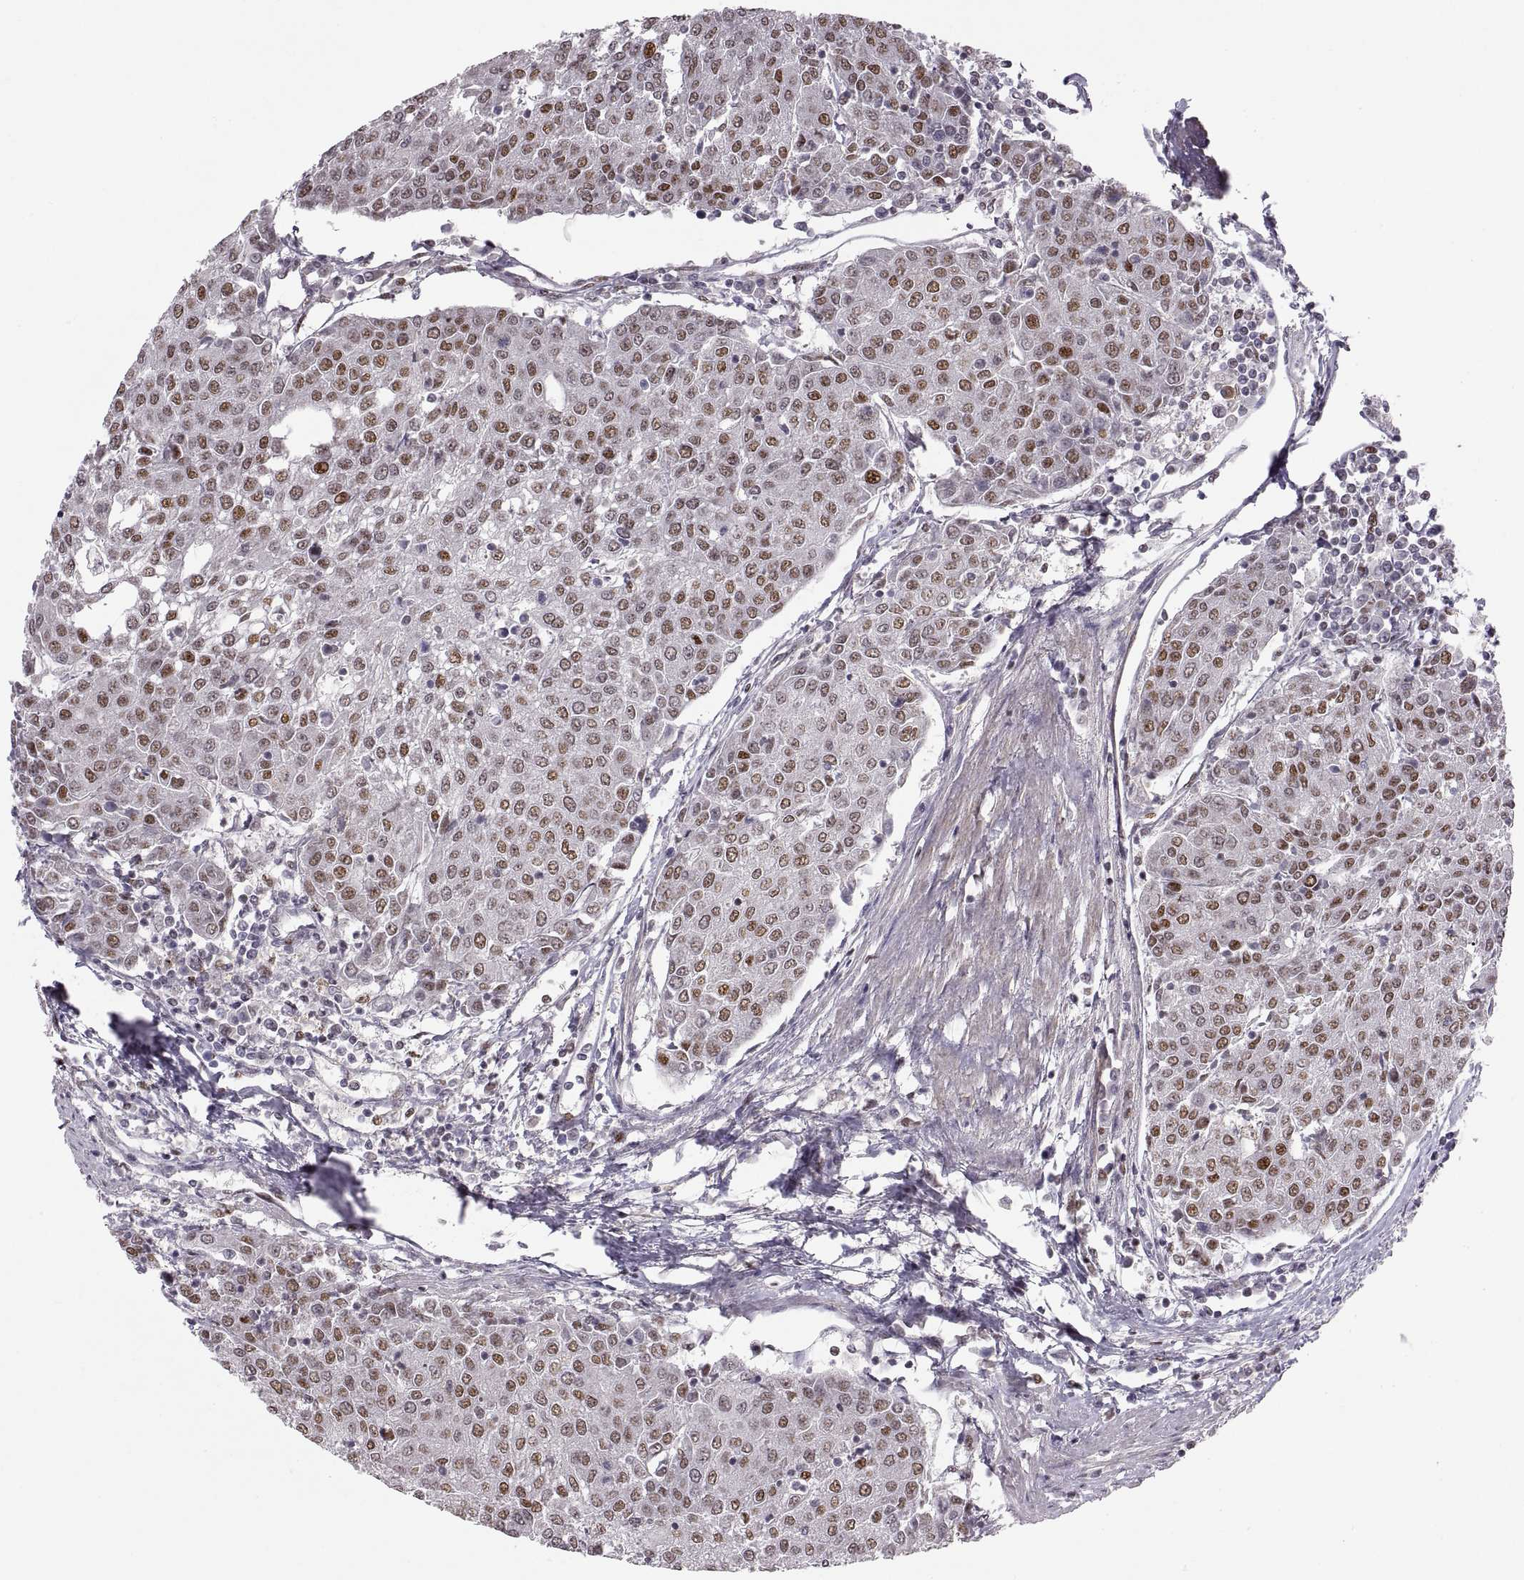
{"staining": {"intensity": "strong", "quantity": "25%-75%", "location": "nuclear"}, "tissue": "urothelial cancer", "cell_type": "Tumor cells", "image_type": "cancer", "snomed": [{"axis": "morphology", "description": "Urothelial carcinoma, High grade"}, {"axis": "topography", "description": "Urinary bladder"}], "caption": "High-grade urothelial carcinoma stained for a protein shows strong nuclear positivity in tumor cells.", "gene": "SNAI1", "patient": {"sex": "female", "age": 85}}